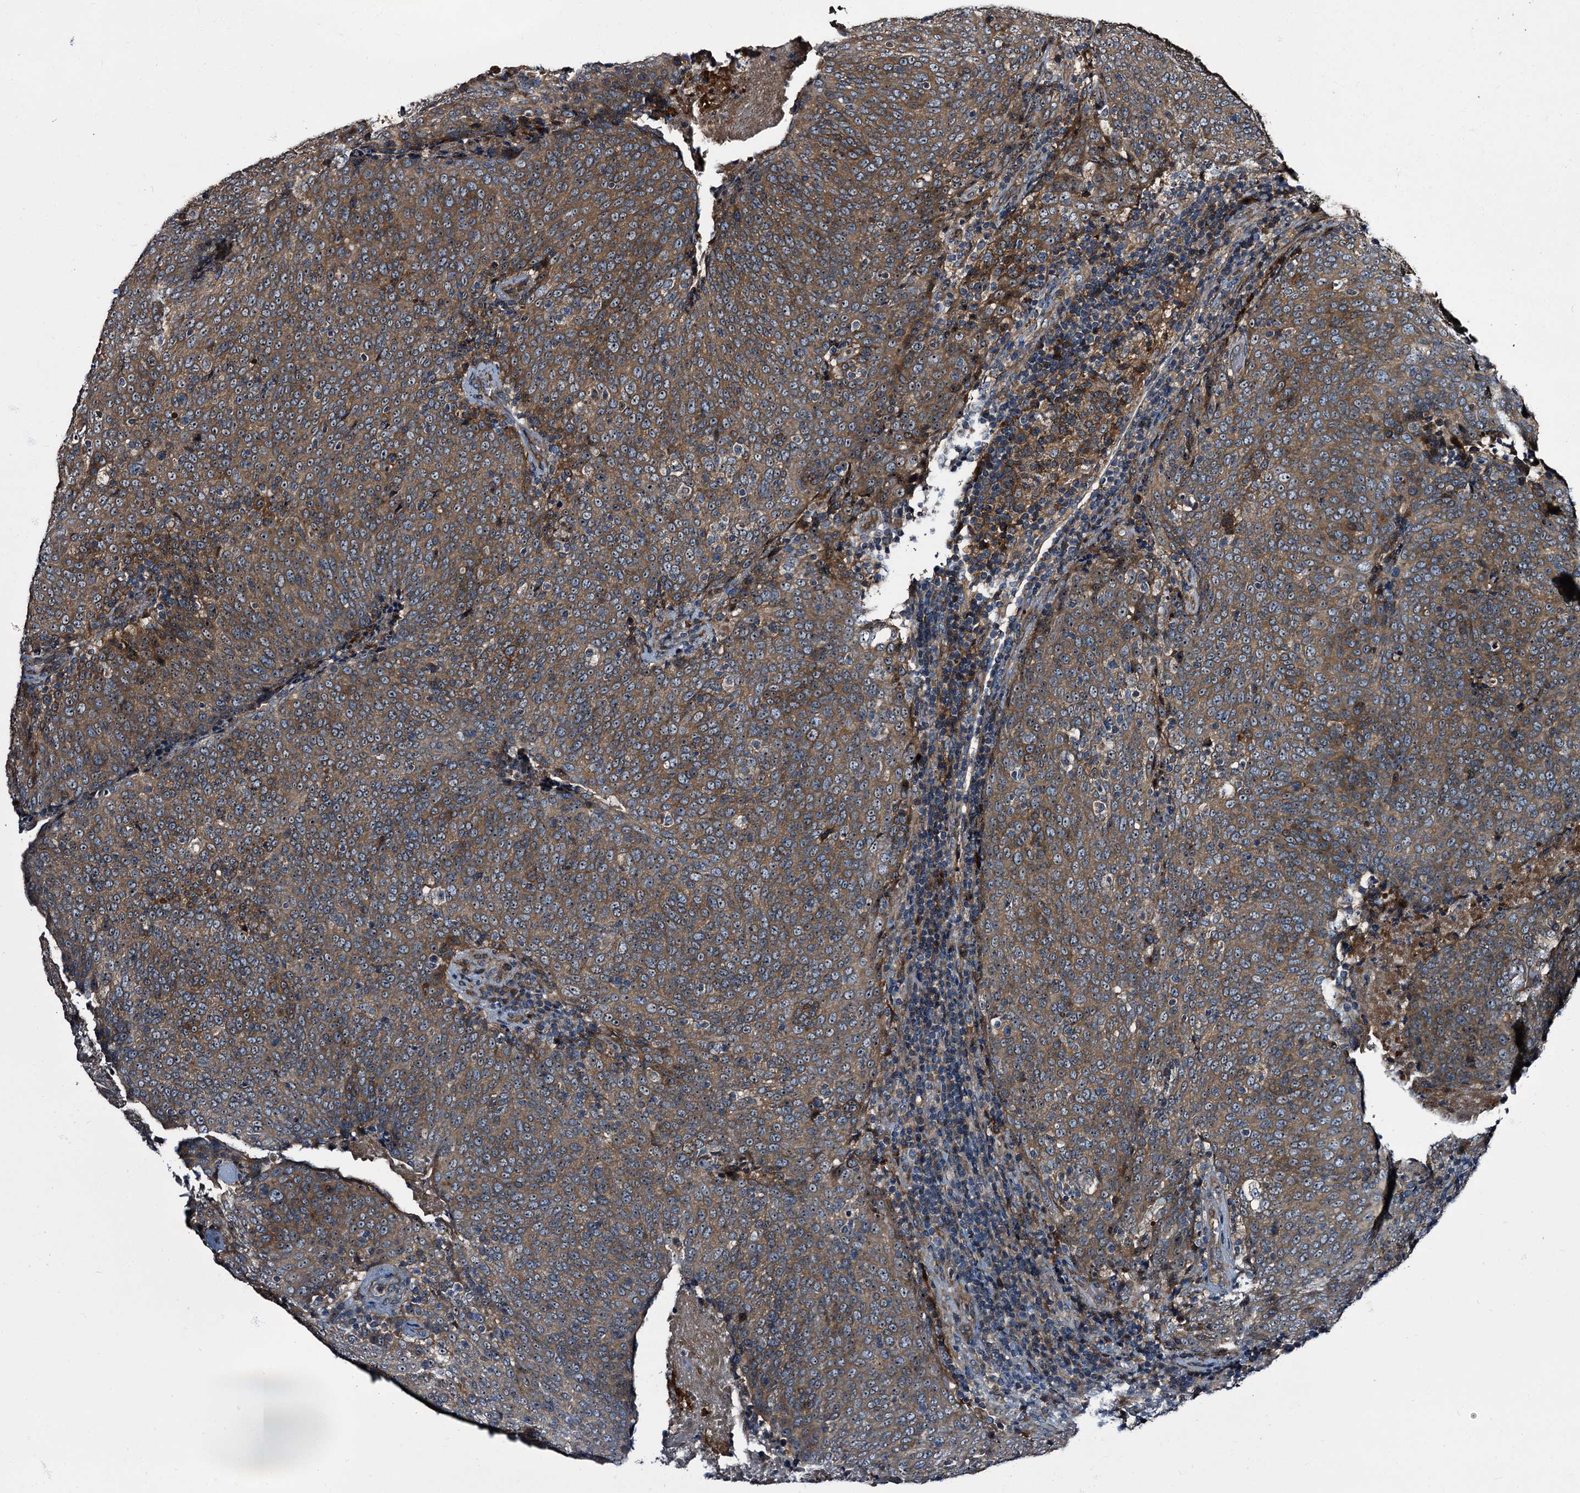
{"staining": {"intensity": "moderate", "quantity": ">75%", "location": "cytoplasmic/membranous"}, "tissue": "head and neck cancer", "cell_type": "Tumor cells", "image_type": "cancer", "snomed": [{"axis": "morphology", "description": "Squamous cell carcinoma, NOS"}, {"axis": "morphology", "description": "Squamous cell carcinoma, metastatic, NOS"}, {"axis": "topography", "description": "Lymph node"}, {"axis": "topography", "description": "Head-Neck"}], "caption": "Immunohistochemical staining of metastatic squamous cell carcinoma (head and neck) demonstrates moderate cytoplasmic/membranous protein staining in about >75% of tumor cells.", "gene": "PEX5", "patient": {"sex": "male", "age": 62}}